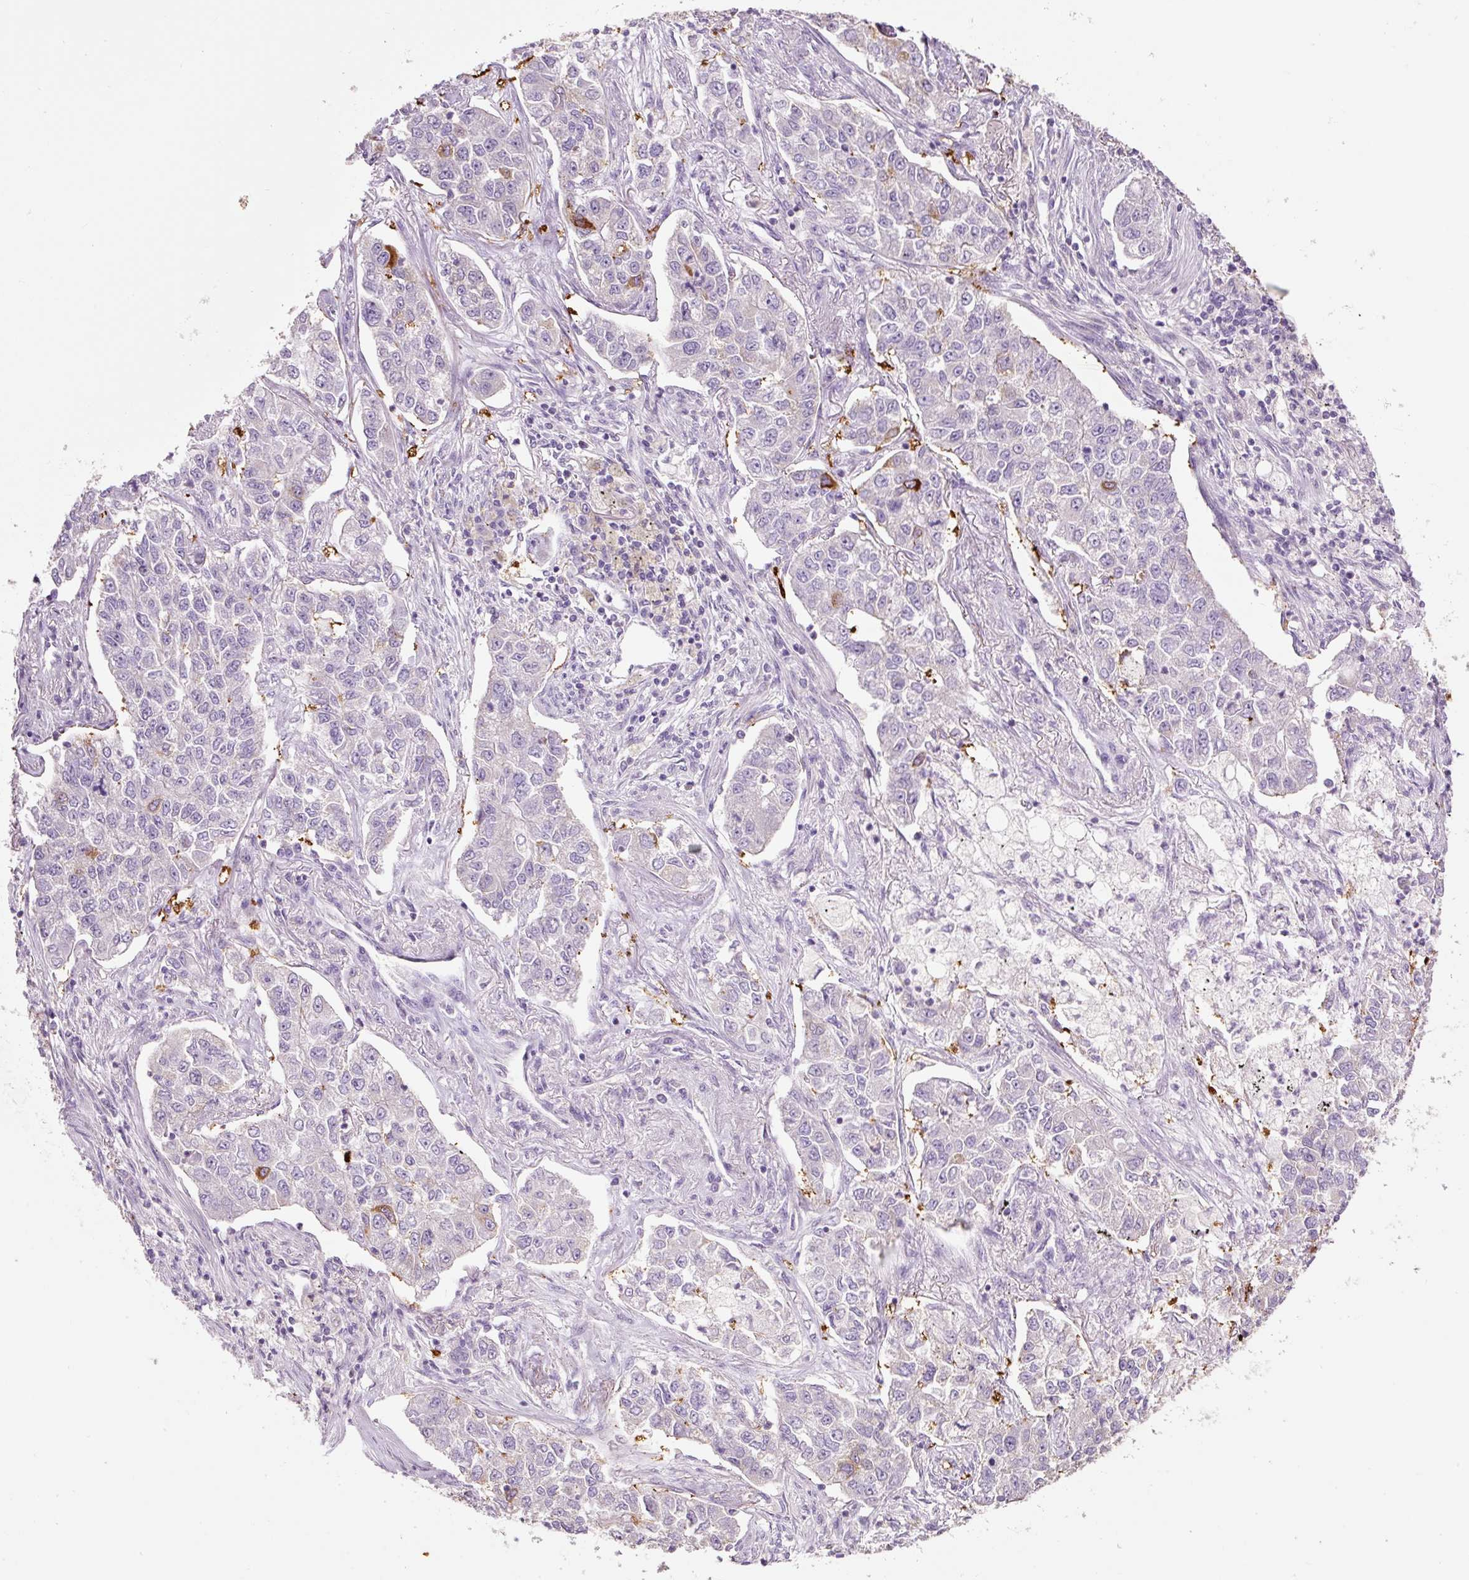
{"staining": {"intensity": "strong", "quantity": "<25%", "location": "cytoplasmic/membranous"}, "tissue": "lung cancer", "cell_type": "Tumor cells", "image_type": "cancer", "snomed": [{"axis": "morphology", "description": "Adenocarcinoma, NOS"}, {"axis": "topography", "description": "Lung"}], "caption": "Immunohistochemical staining of lung cancer (adenocarcinoma) shows medium levels of strong cytoplasmic/membranous protein positivity in about <25% of tumor cells. Using DAB (brown) and hematoxylin (blue) stains, captured at high magnification using brightfield microscopy.", "gene": "HAX1", "patient": {"sex": "male", "age": 49}}